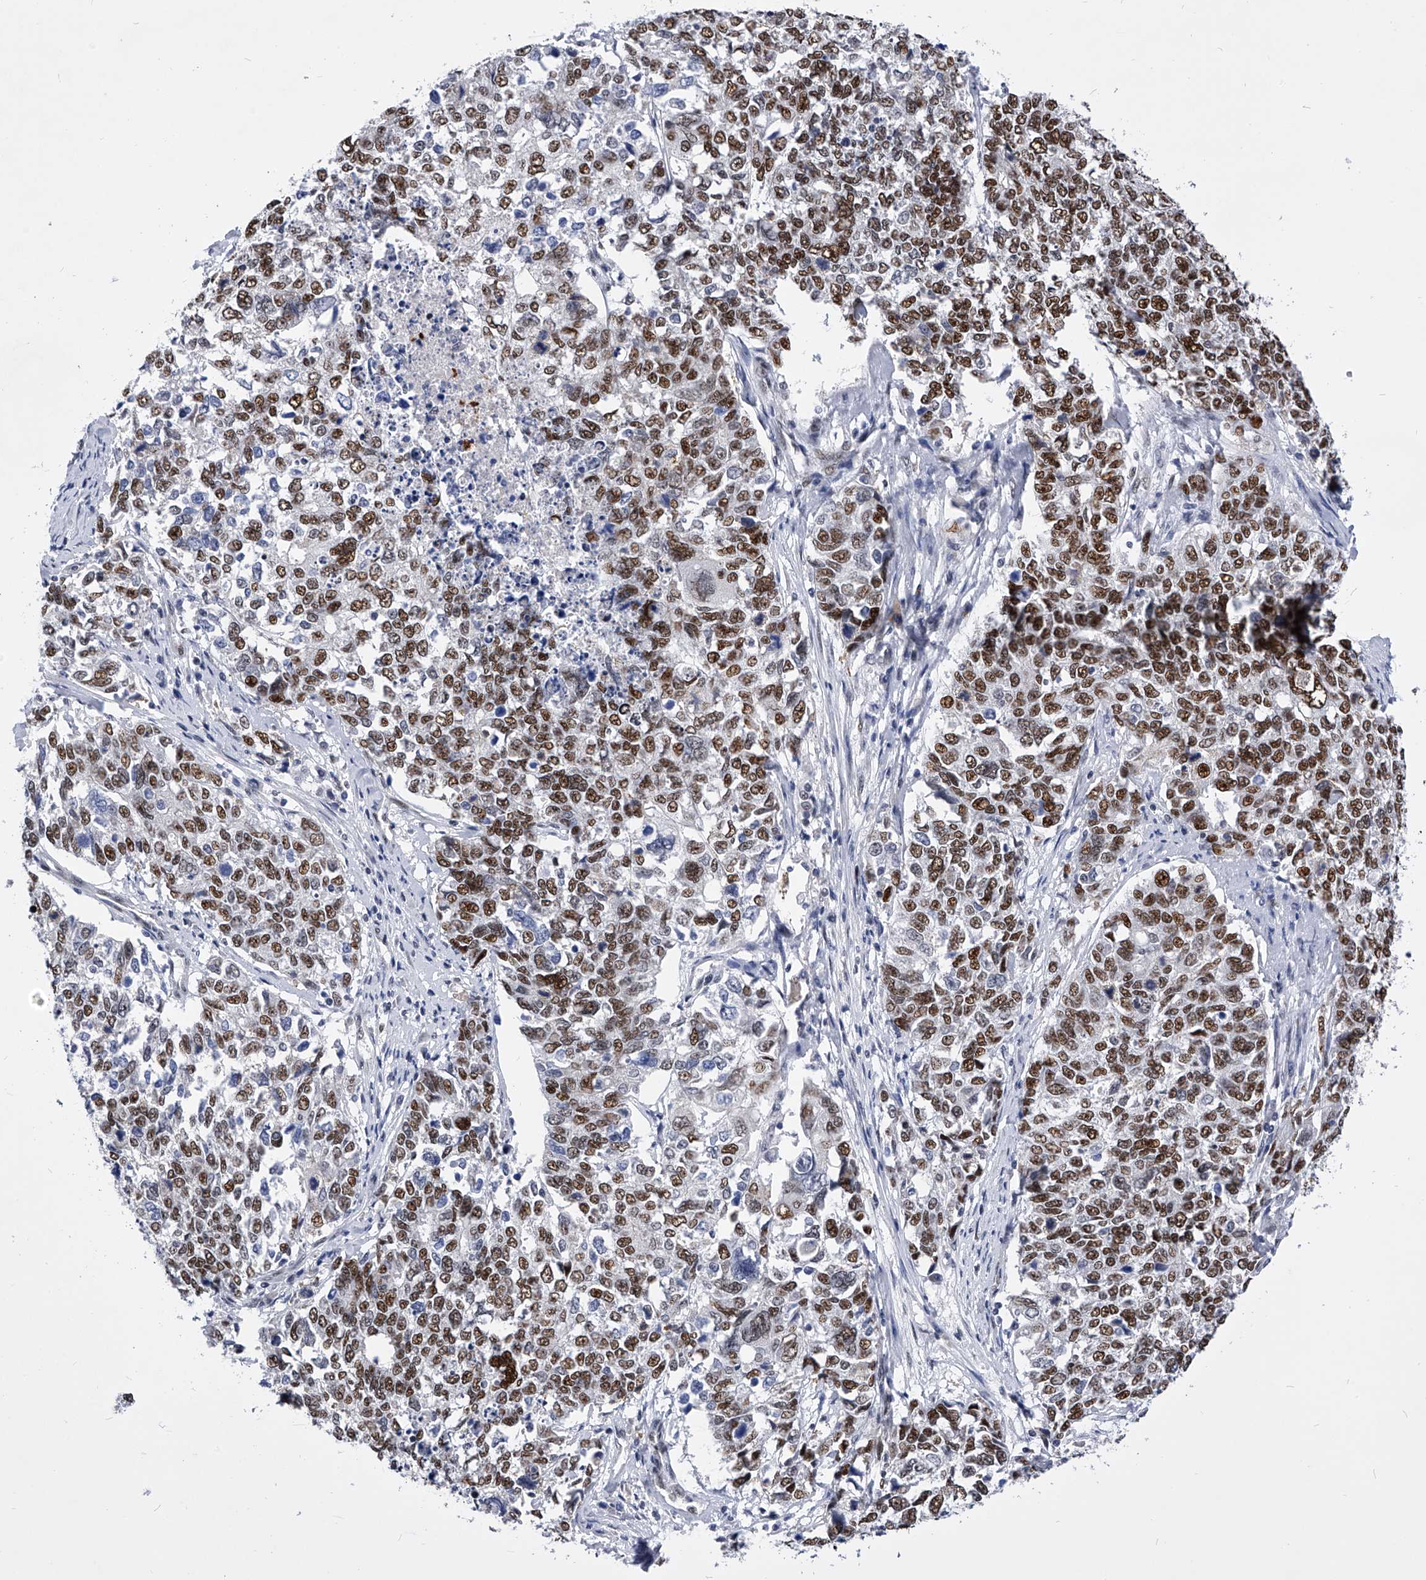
{"staining": {"intensity": "moderate", "quantity": ">75%", "location": "nuclear"}, "tissue": "cervical cancer", "cell_type": "Tumor cells", "image_type": "cancer", "snomed": [{"axis": "morphology", "description": "Squamous cell carcinoma, NOS"}, {"axis": "topography", "description": "Cervix"}], "caption": "Brown immunohistochemical staining in cervical squamous cell carcinoma exhibits moderate nuclear expression in approximately >75% of tumor cells.", "gene": "TESK2", "patient": {"sex": "female", "age": 63}}